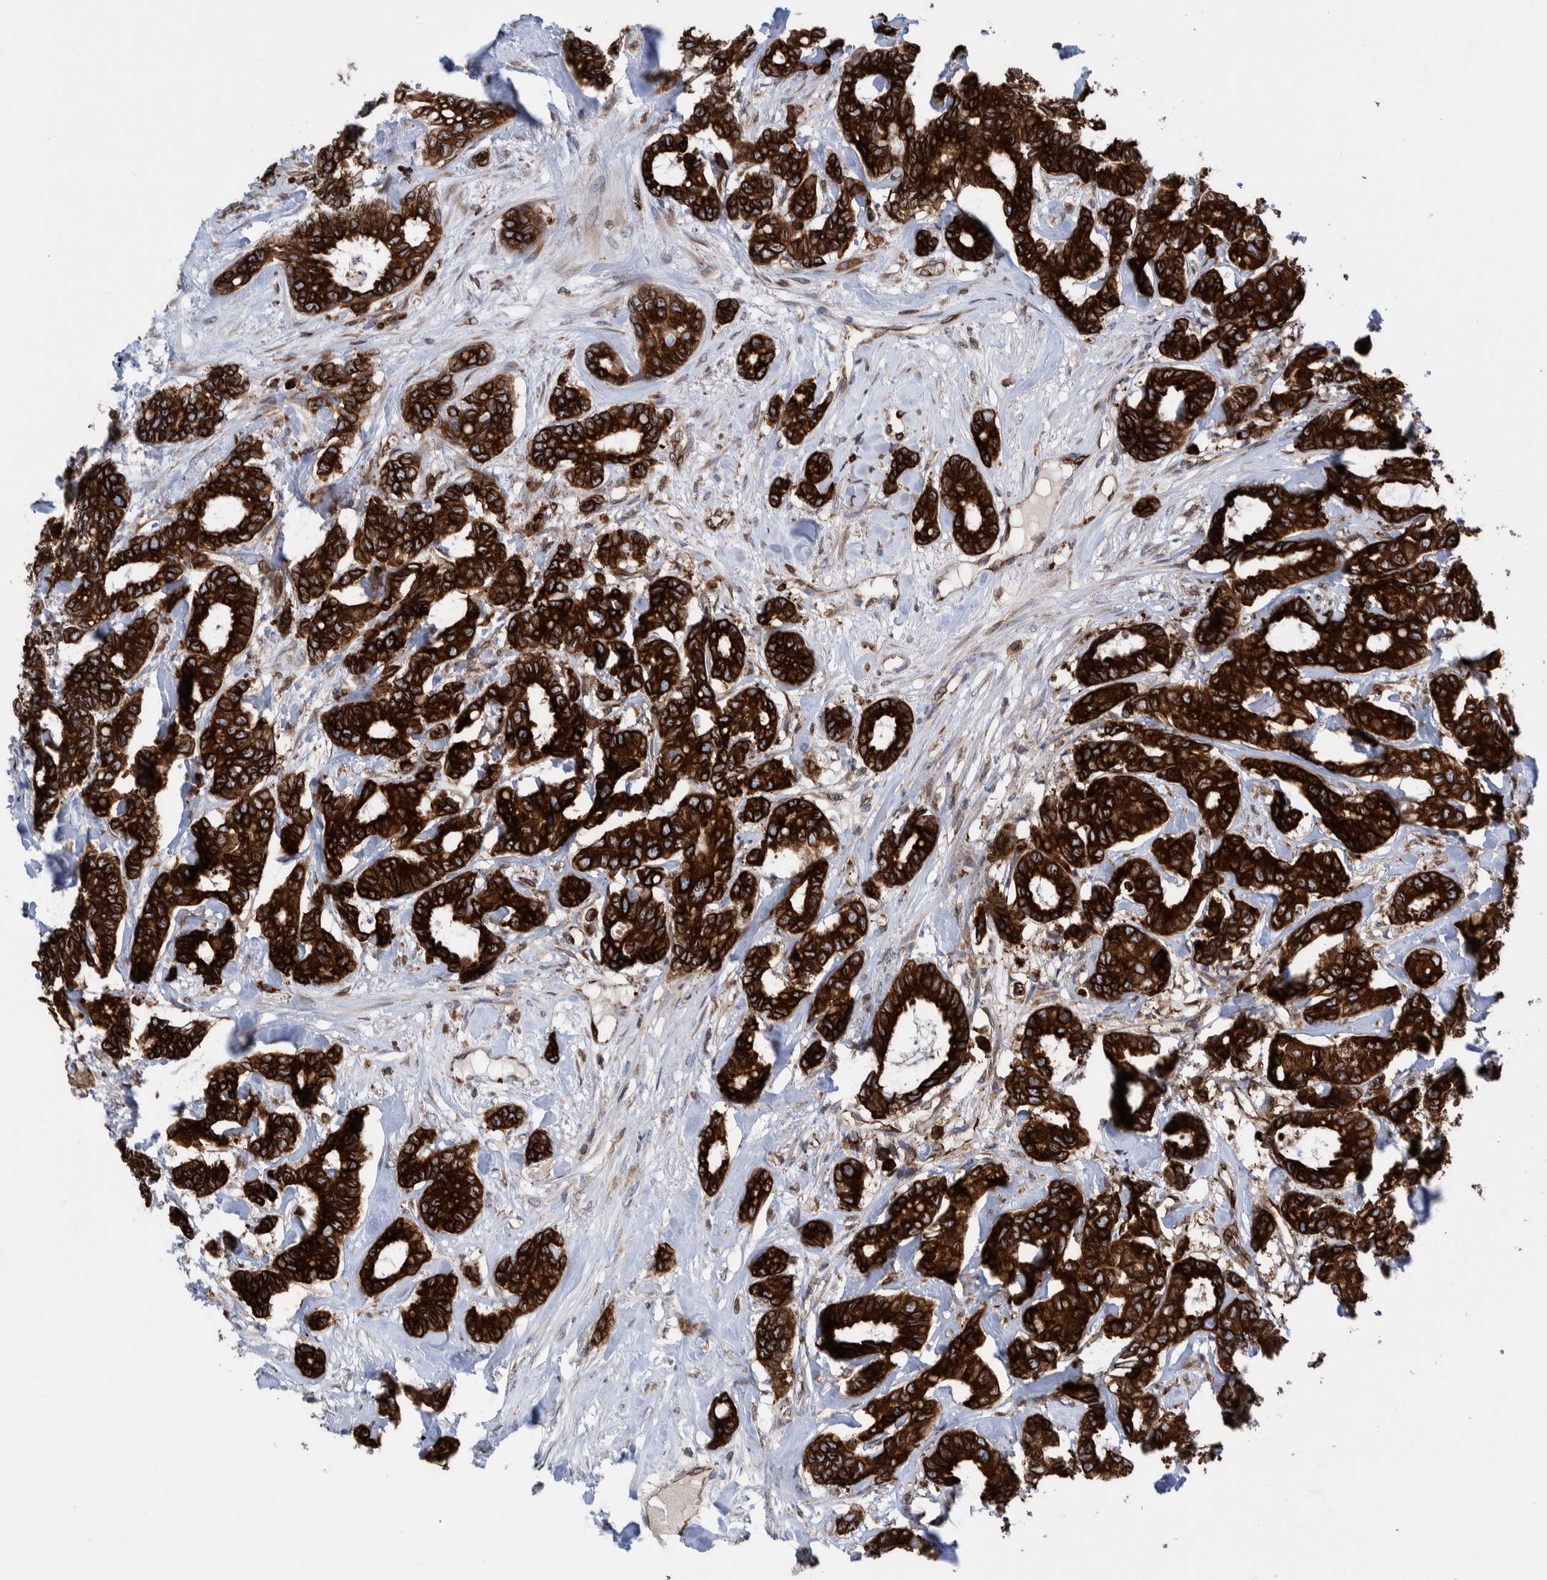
{"staining": {"intensity": "strong", "quantity": ">75%", "location": "cytoplasmic/membranous"}, "tissue": "breast cancer", "cell_type": "Tumor cells", "image_type": "cancer", "snomed": [{"axis": "morphology", "description": "Duct carcinoma"}, {"axis": "topography", "description": "Breast"}], "caption": "A brown stain labels strong cytoplasmic/membranous staining of a protein in breast cancer tumor cells. (DAB (3,3'-diaminobenzidine) IHC with brightfield microscopy, high magnification).", "gene": "THEM6", "patient": {"sex": "female", "age": 87}}